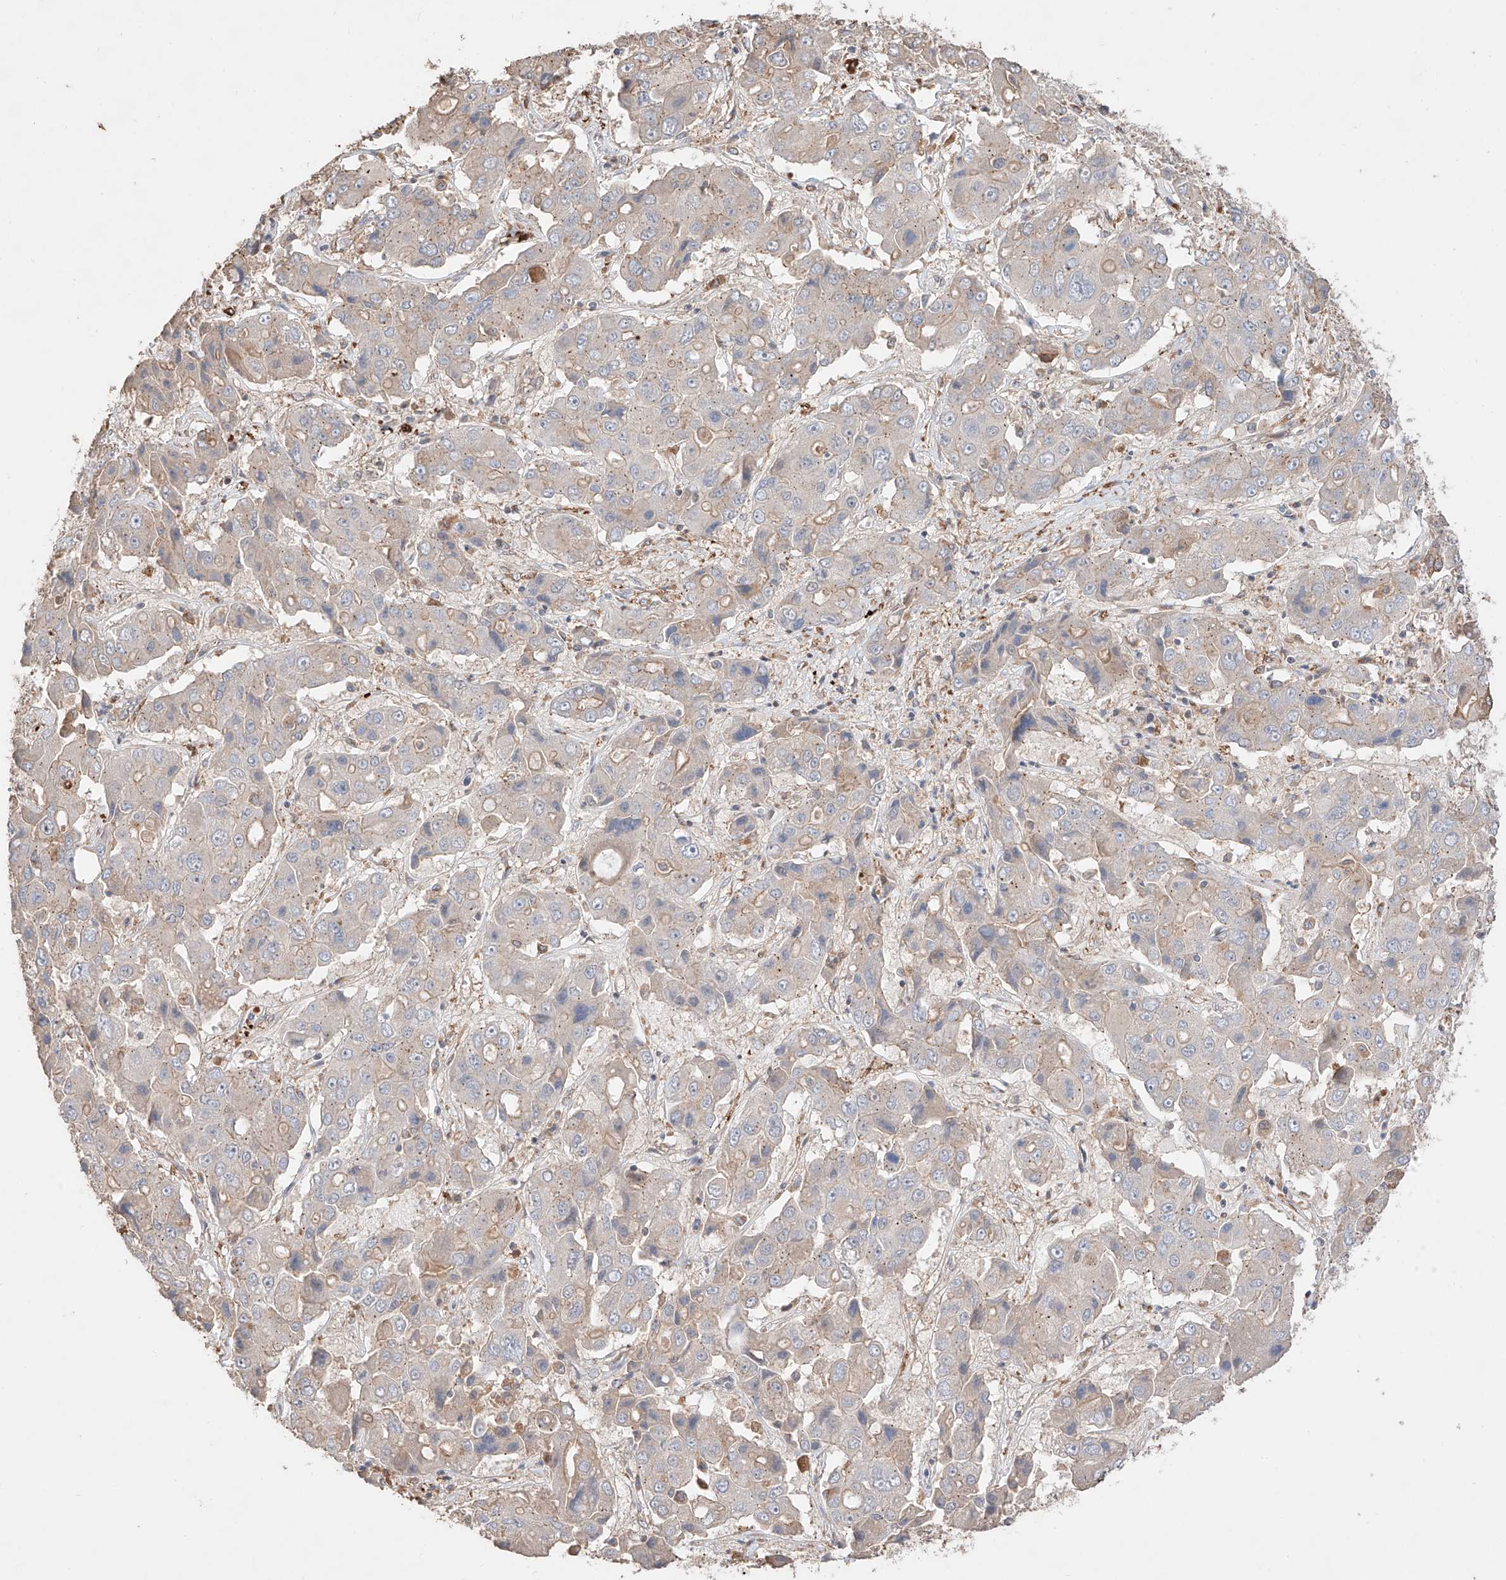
{"staining": {"intensity": "negative", "quantity": "none", "location": "none"}, "tissue": "liver cancer", "cell_type": "Tumor cells", "image_type": "cancer", "snomed": [{"axis": "morphology", "description": "Cholangiocarcinoma"}, {"axis": "topography", "description": "Liver"}], "caption": "Histopathology image shows no significant protein staining in tumor cells of liver cholangiocarcinoma. Brightfield microscopy of IHC stained with DAB (brown) and hematoxylin (blue), captured at high magnification.", "gene": "MOSPD1", "patient": {"sex": "male", "age": 67}}